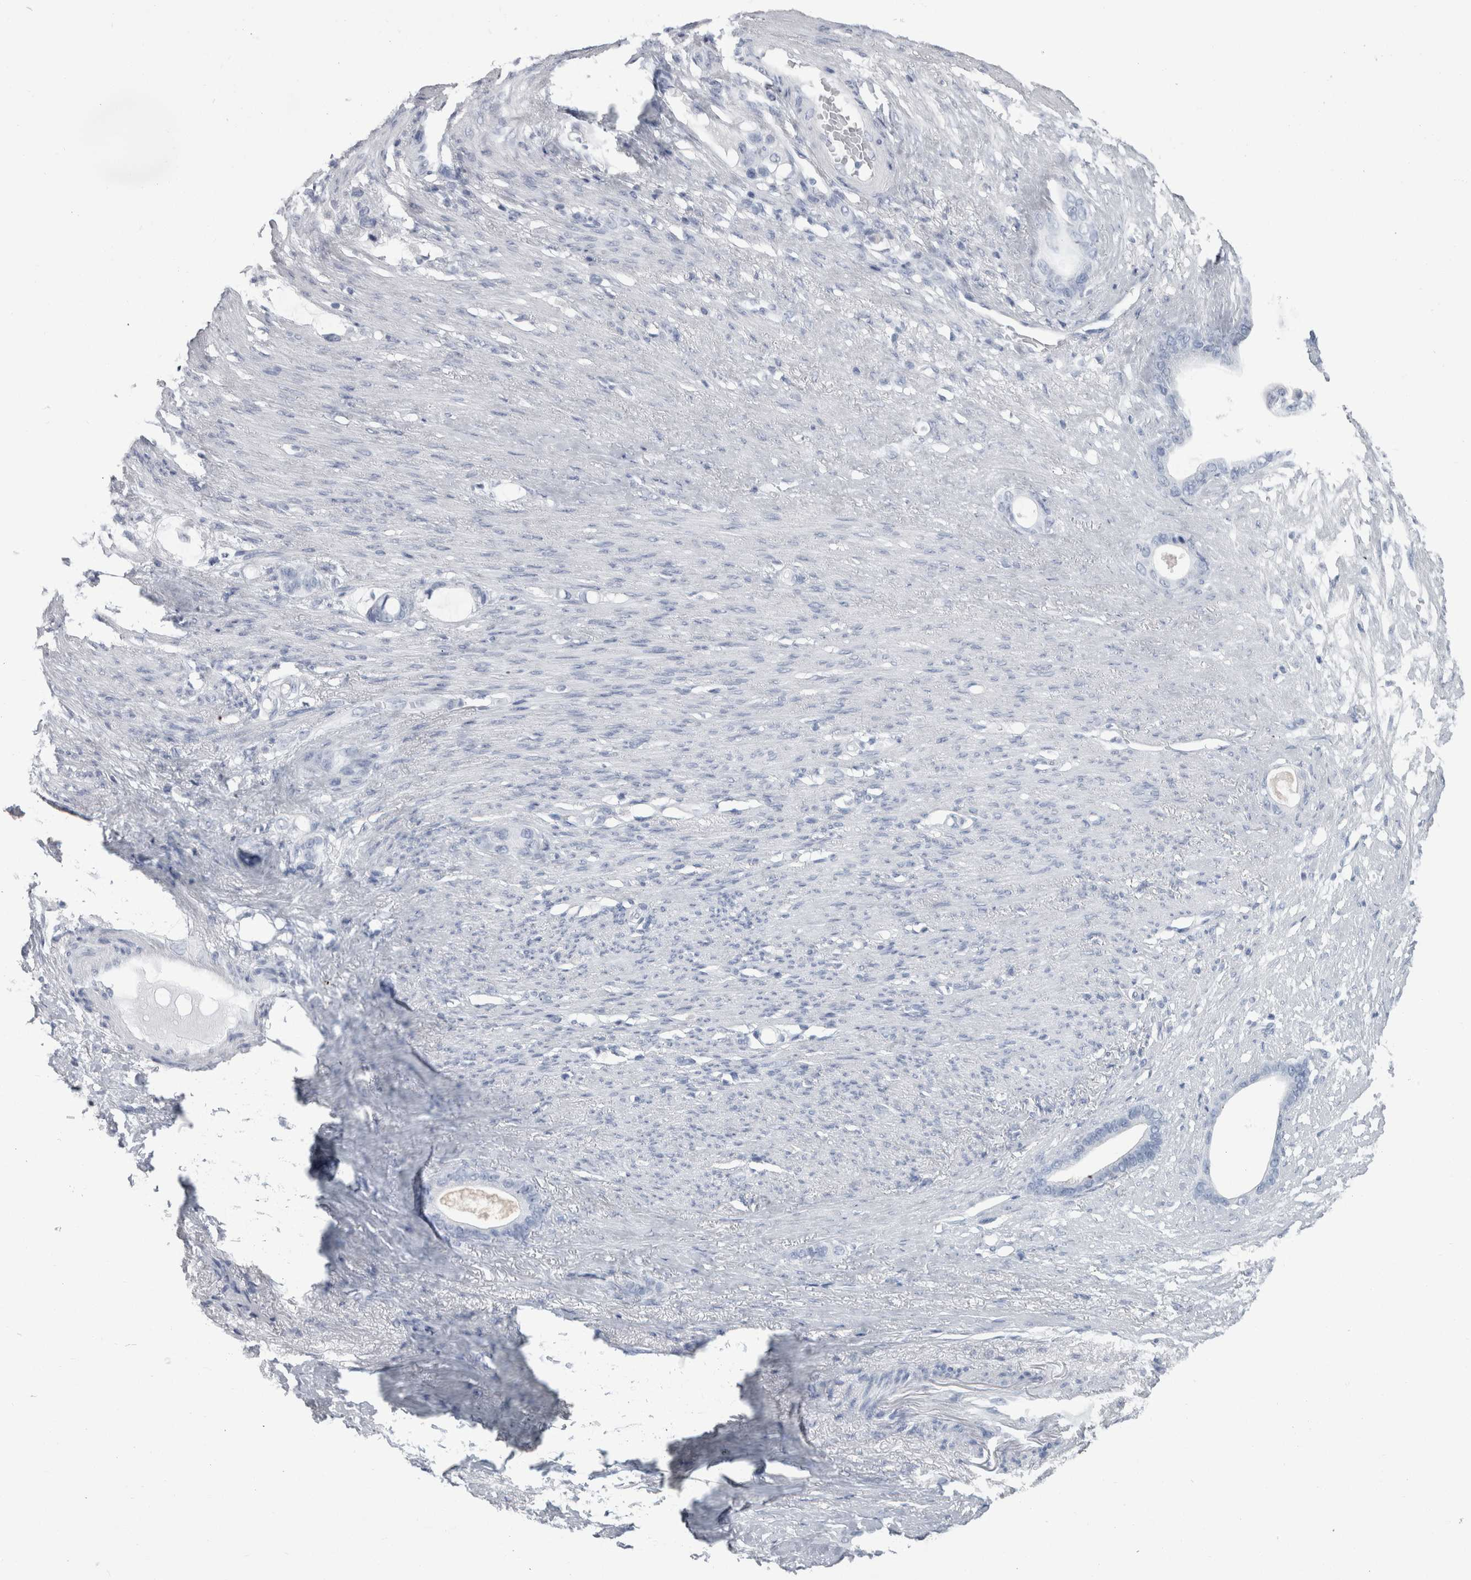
{"staining": {"intensity": "negative", "quantity": "none", "location": "none"}, "tissue": "stomach cancer", "cell_type": "Tumor cells", "image_type": "cancer", "snomed": [{"axis": "morphology", "description": "Adenocarcinoma, NOS"}, {"axis": "topography", "description": "Stomach"}], "caption": "Tumor cells show no significant expression in stomach cancer.", "gene": "PTH", "patient": {"sex": "female", "age": 75}}